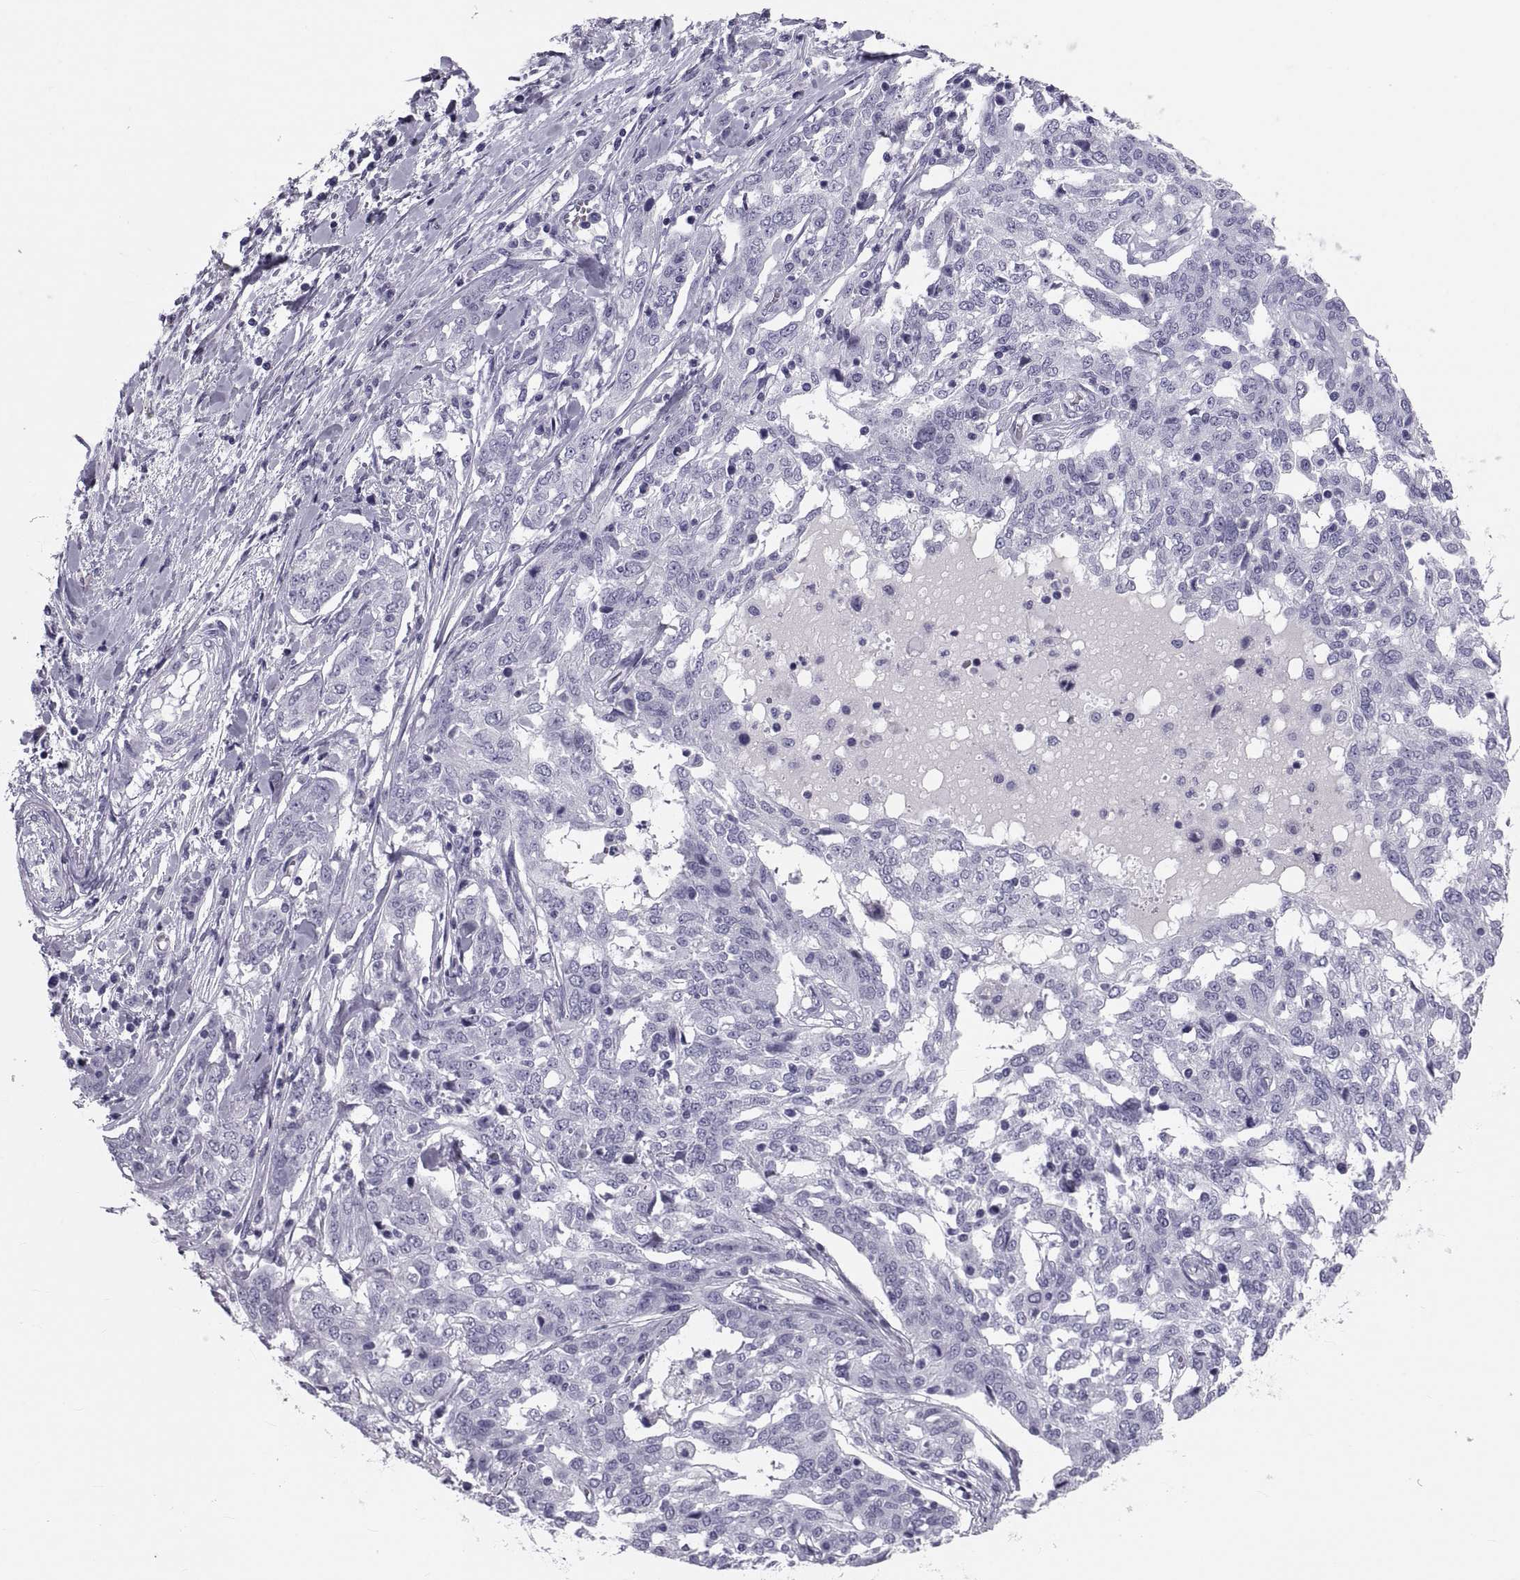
{"staining": {"intensity": "negative", "quantity": "none", "location": "none"}, "tissue": "ovarian cancer", "cell_type": "Tumor cells", "image_type": "cancer", "snomed": [{"axis": "morphology", "description": "Cystadenocarcinoma, serous, NOS"}, {"axis": "topography", "description": "Ovary"}], "caption": "The immunohistochemistry image has no significant expression in tumor cells of ovarian cancer (serous cystadenocarcinoma) tissue.", "gene": "CRISP1", "patient": {"sex": "female", "age": 67}}